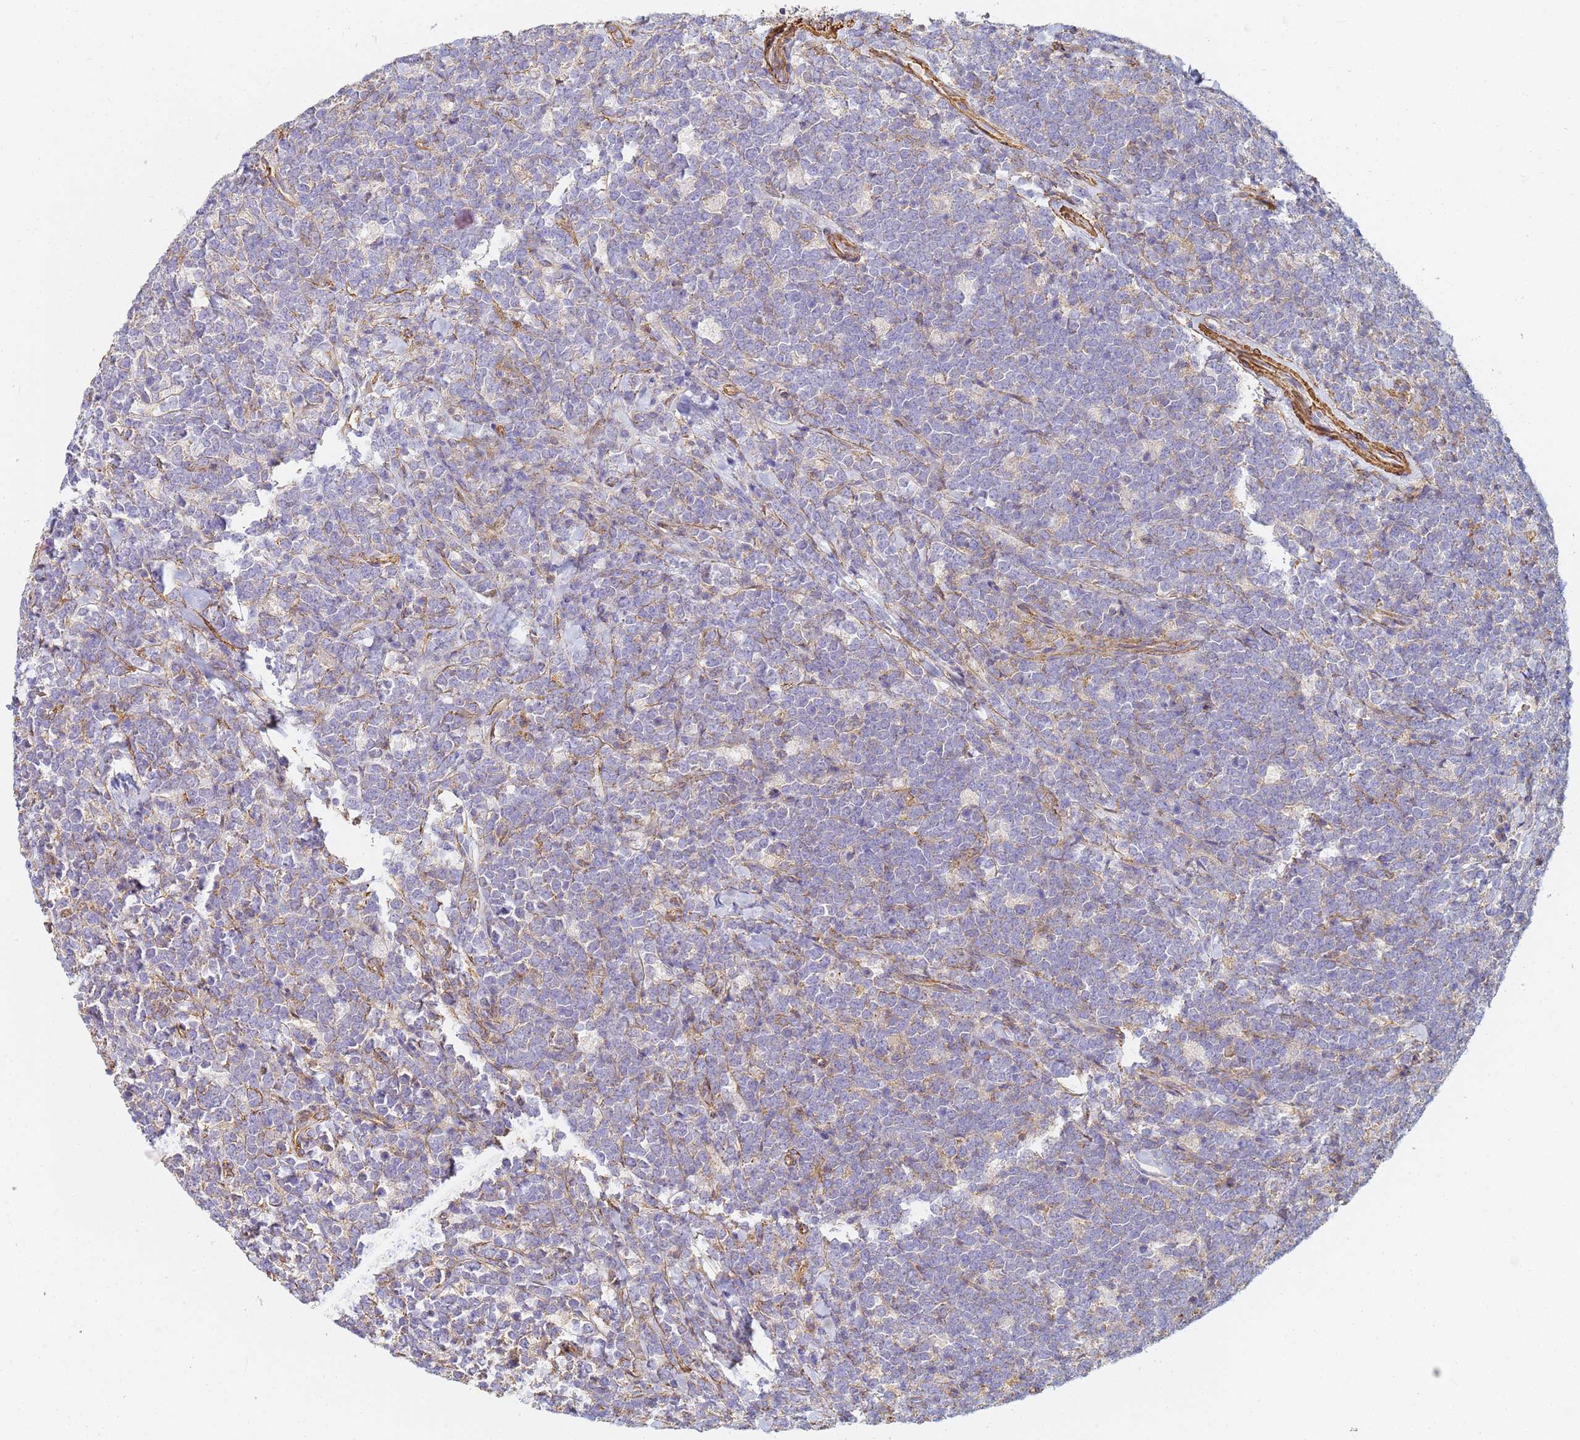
{"staining": {"intensity": "negative", "quantity": "none", "location": "none"}, "tissue": "lymphoma", "cell_type": "Tumor cells", "image_type": "cancer", "snomed": [{"axis": "morphology", "description": "Malignant lymphoma, non-Hodgkin's type, High grade"}, {"axis": "topography", "description": "Small intestine"}], "caption": "Tumor cells show no significant protein expression in lymphoma. (Stains: DAB IHC with hematoxylin counter stain, Microscopy: brightfield microscopy at high magnification).", "gene": "TPM1", "patient": {"sex": "male", "age": 8}}